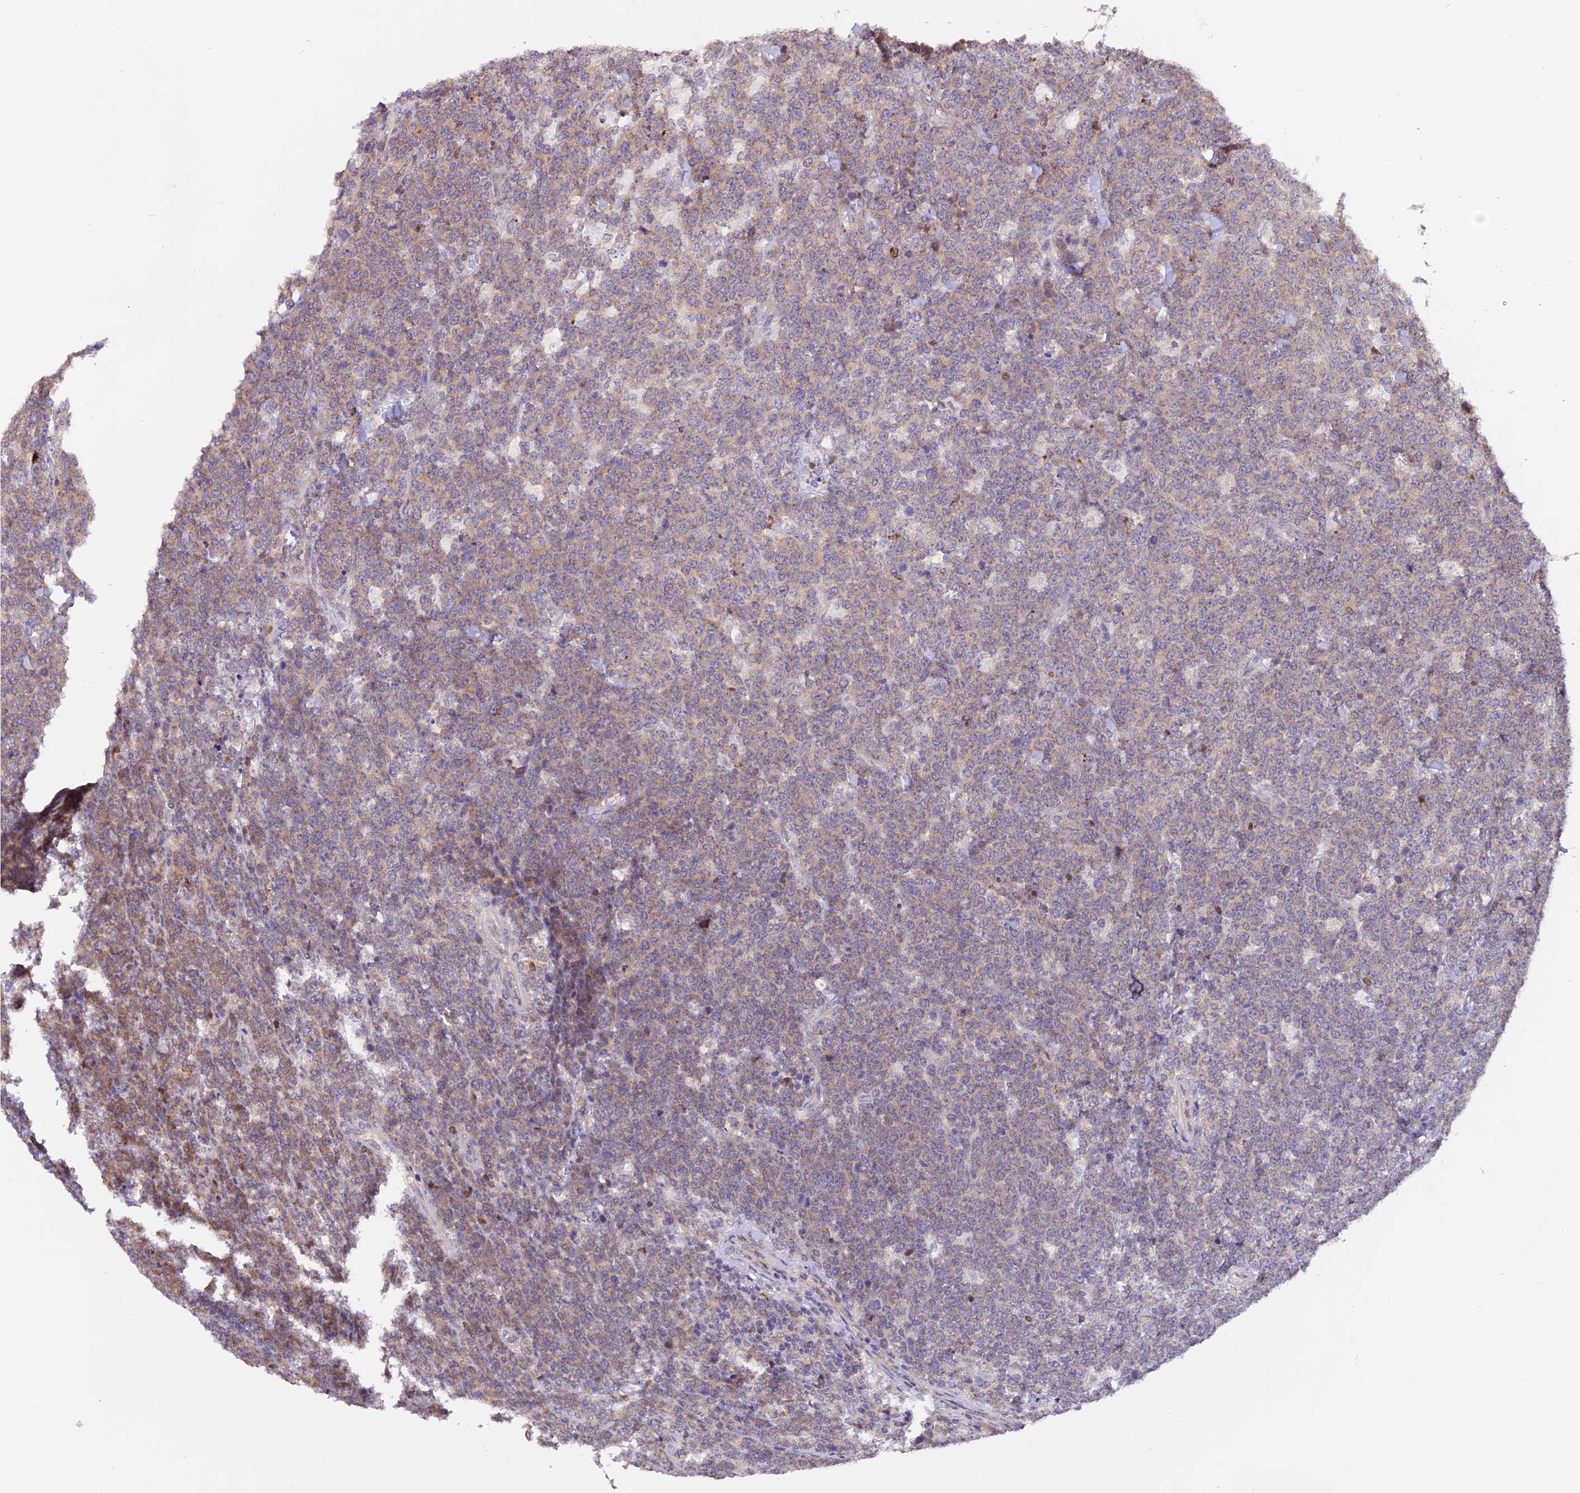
{"staining": {"intensity": "weak", "quantity": "<25%", "location": "cytoplasmic/membranous"}, "tissue": "lymphoma", "cell_type": "Tumor cells", "image_type": "cancer", "snomed": [{"axis": "morphology", "description": "Malignant lymphoma, non-Hodgkin's type, High grade"}, {"axis": "topography", "description": "Small intestine"}], "caption": "Human malignant lymphoma, non-Hodgkin's type (high-grade) stained for a protein using IHC shows no expression in tumor cells.", "gene": "HERPUD1", "patient": {"sex": "male", "age": 8}}